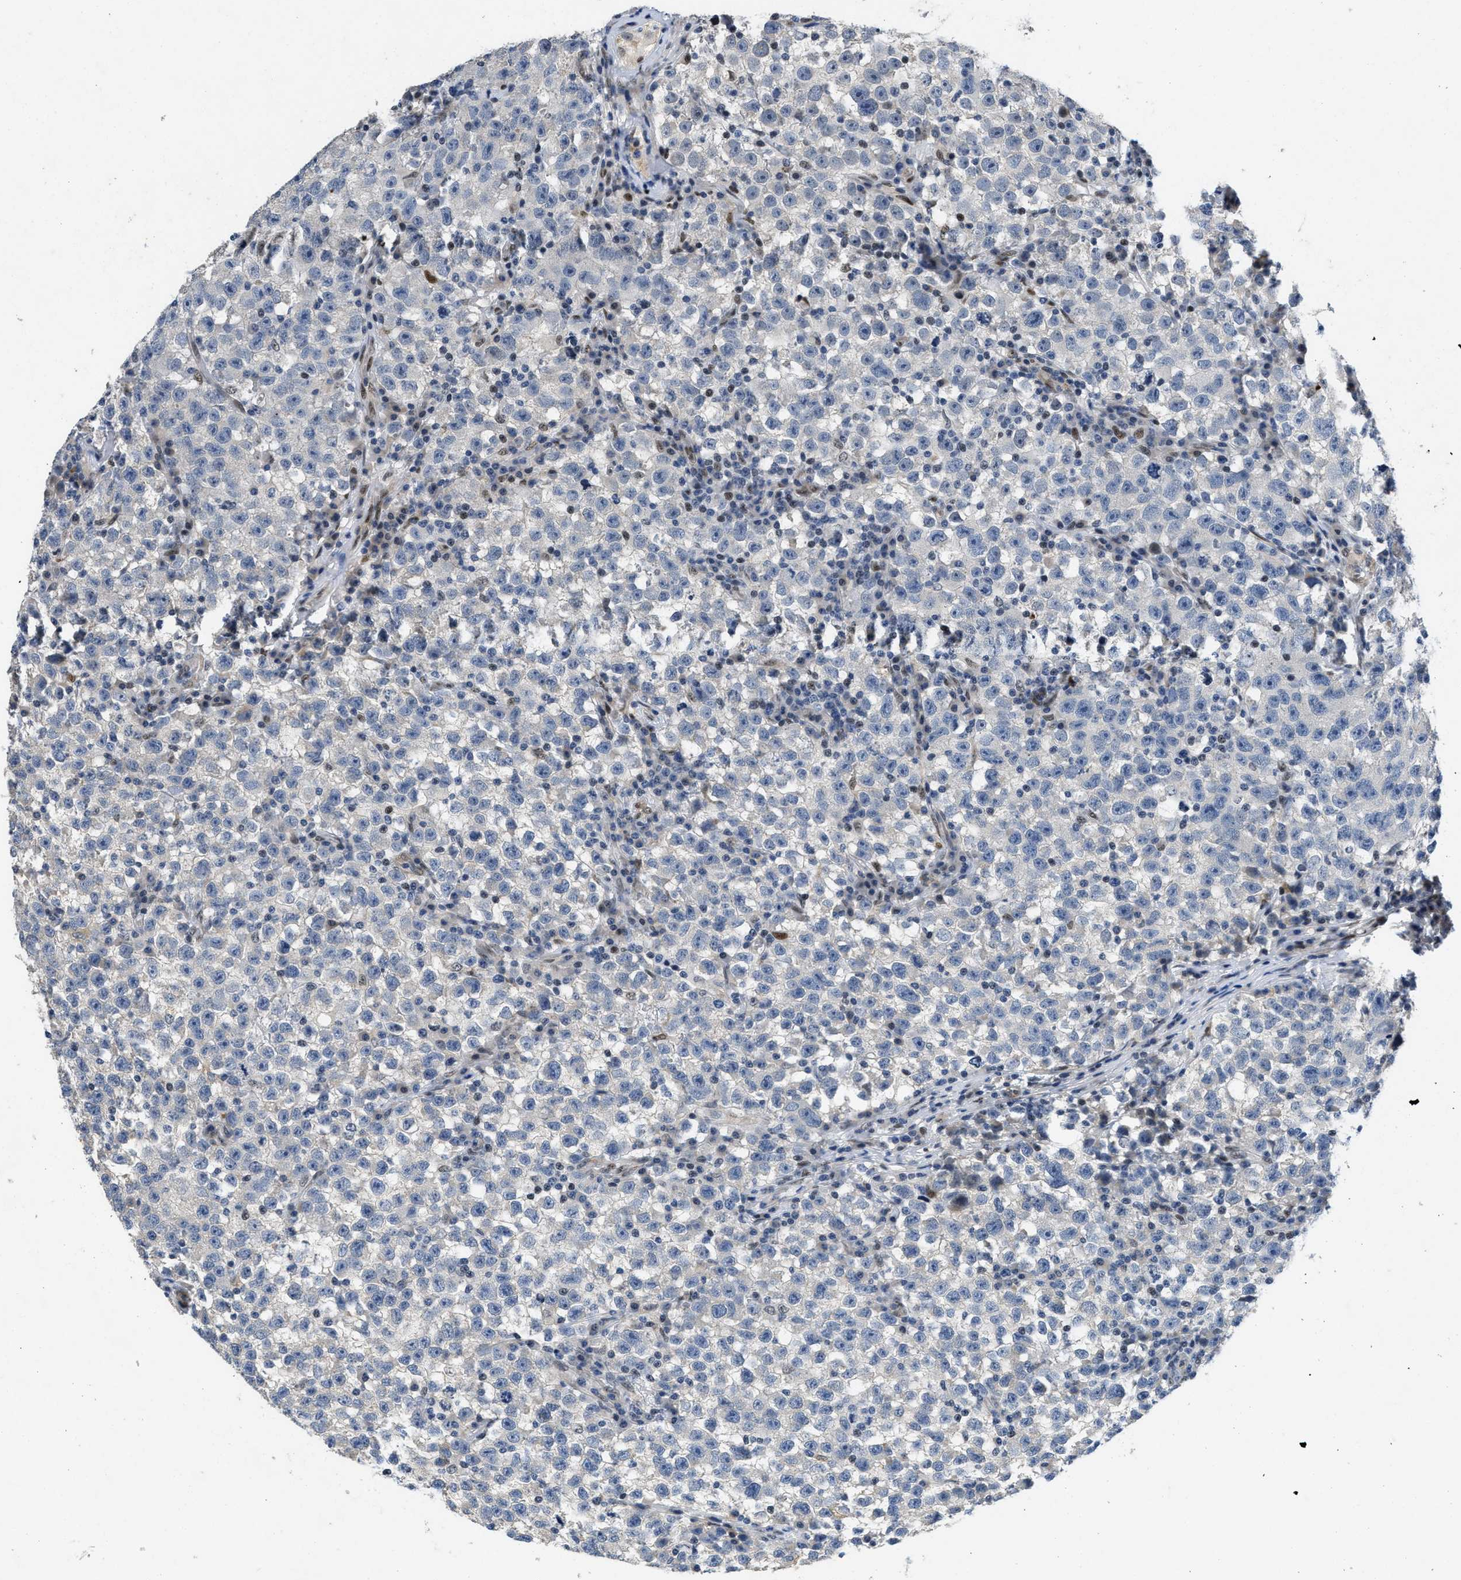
{"staining": {"intensity": "negative", "quantity": "none", "location": "none"}, "tissue": "testis cancer", "cell_type": "Tumor cells", "image_type": "cancer", "snomed": [{"axis": "morphology", "description": "Seminoma, NOS"}, {"axis": "topography", "description": "Testis"}], "caption": "Testis cancer was stained to show a protein in brown. There is no significant staining in tumor cells.", "gene": "VIP", "patient": {"sex": "male", "age": 22}}